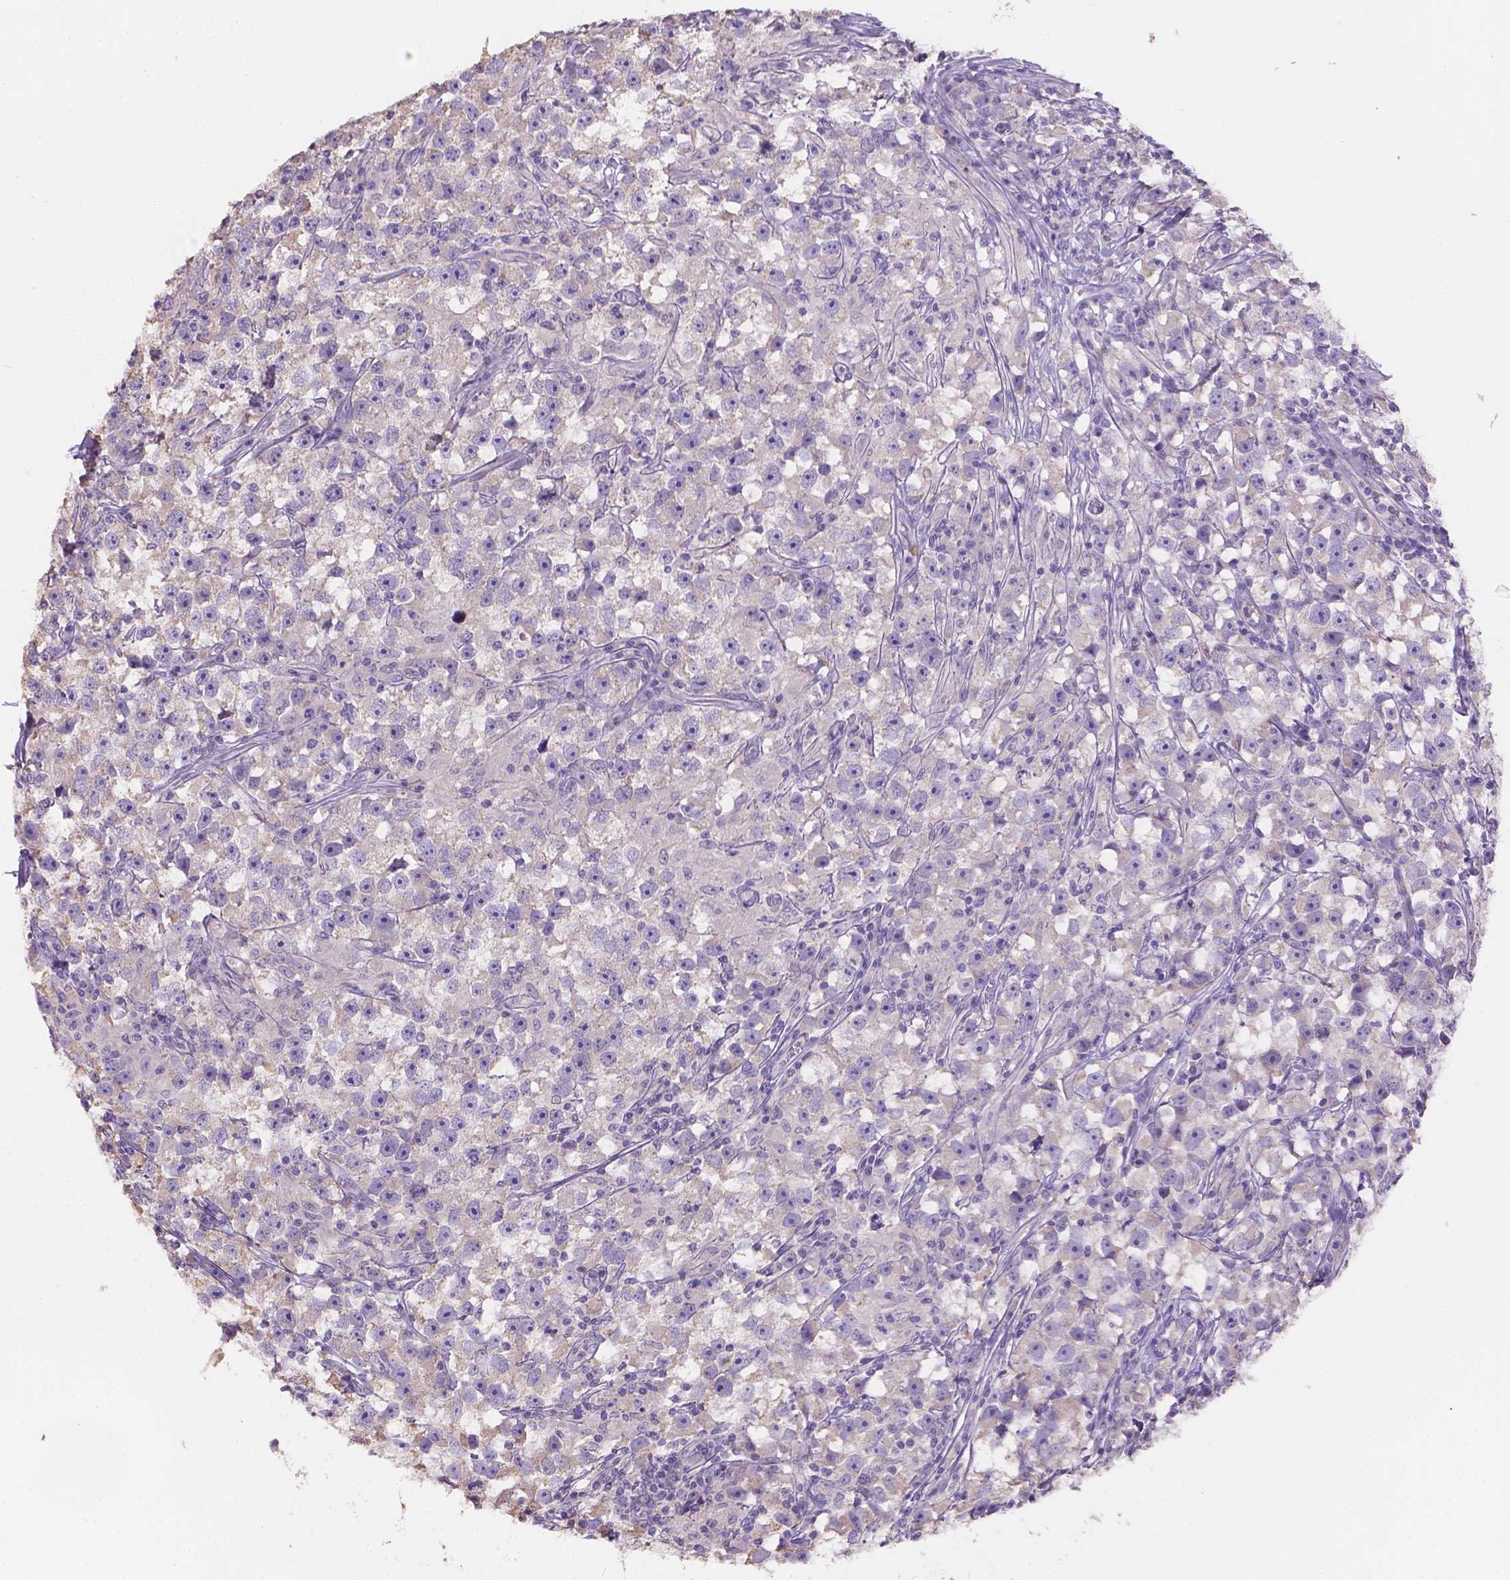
{"staining": {"intensity": "negative", "quantity": "none", "location": "none"}, "tissue": "testis cancer", "cell_type": "Tumor cells", "image_type": "cancer", "snomed": [{"axis": "morphology", "description": "Seminoma, NOS"}, {"axis": "topography", "description": "Testis"}], "caption": "Testis seminoma stained for a protein using immunohistochemistry (IHC) exhibits no staining tumor cells.", "gene": "NXPE2", "patient": {"sex": "male", "age": 33}}